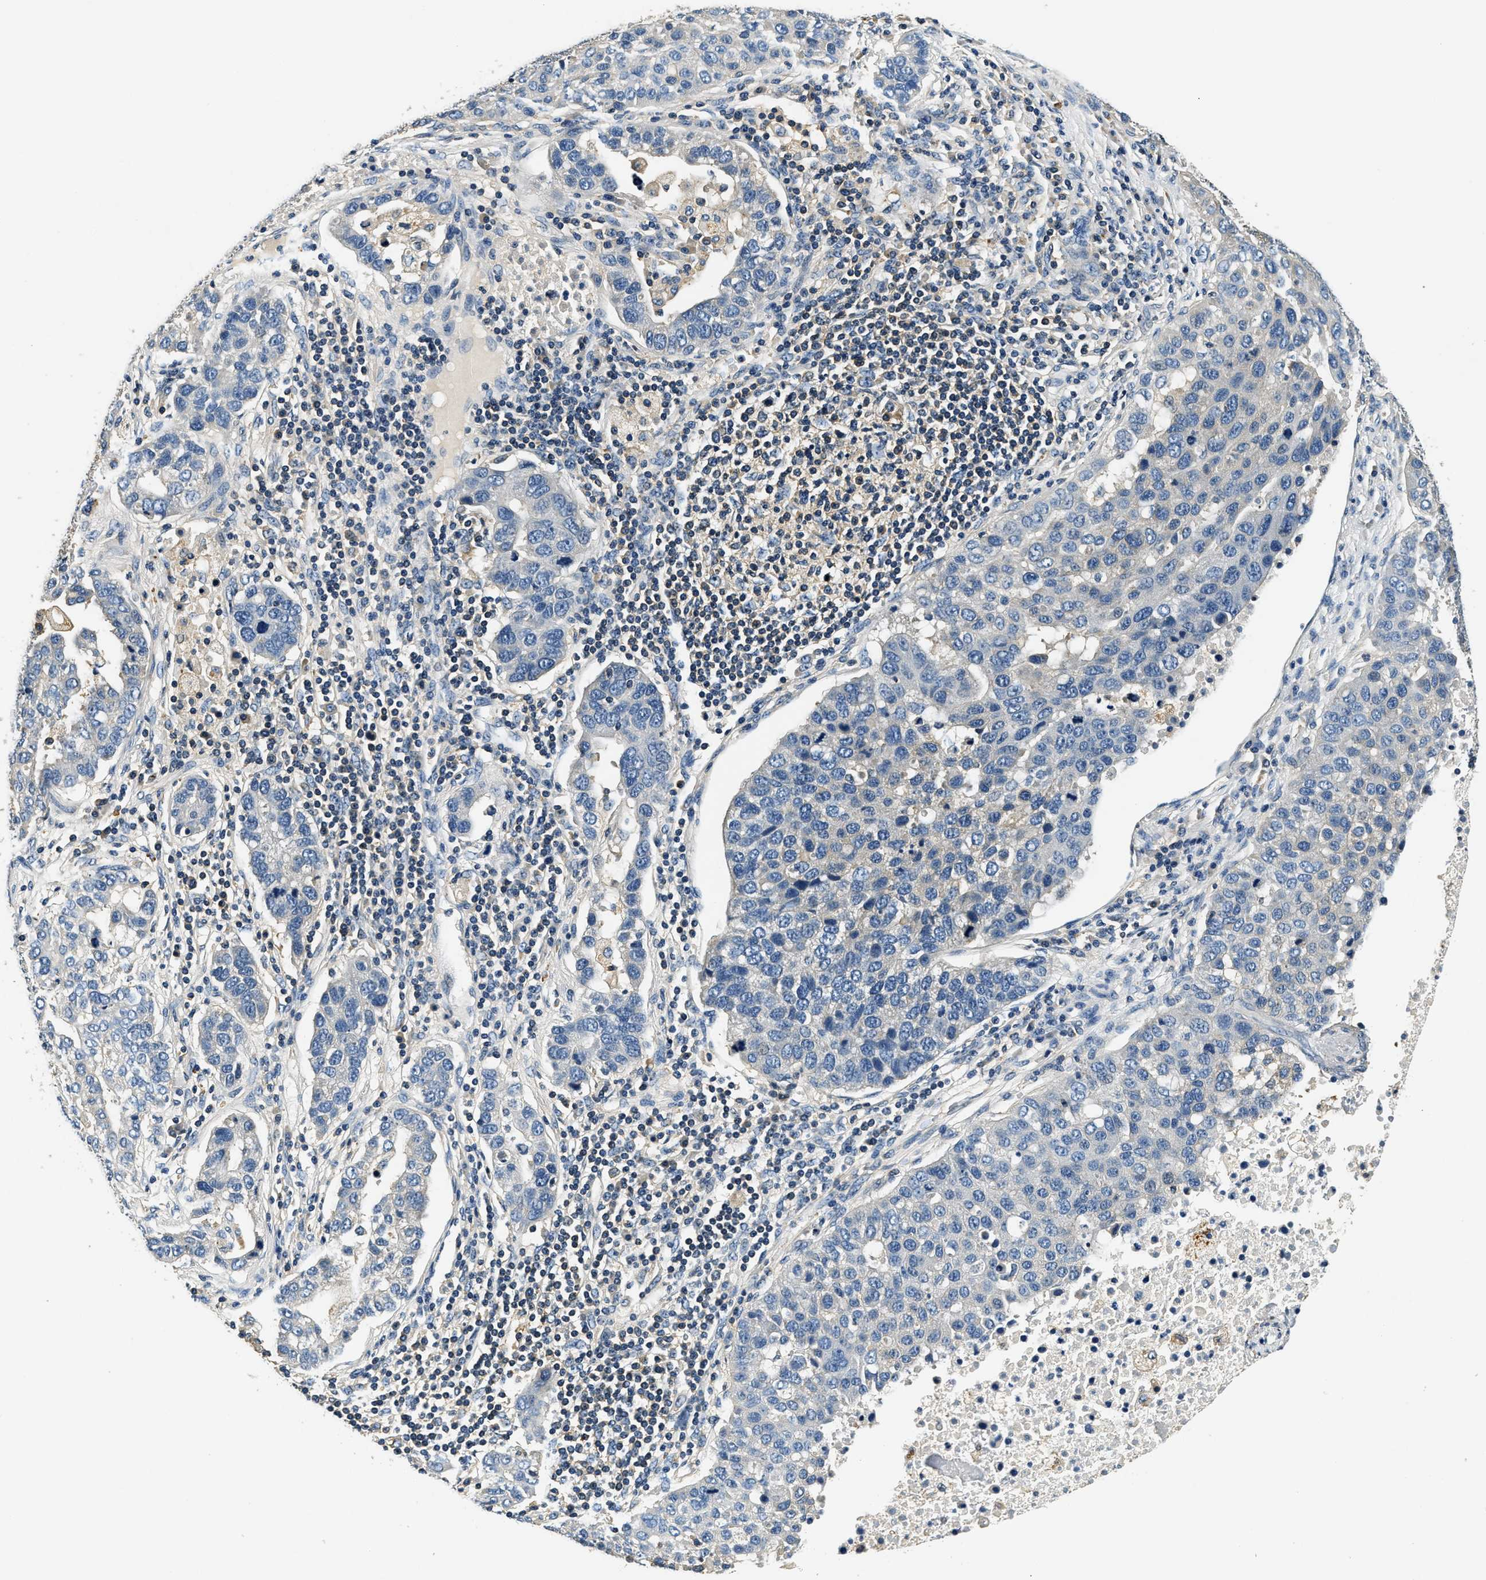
{"staining": {"intensity": "negative", "quantity": "none", "location": "none"}, "tissue": "pancreatic cancer", "cell_type": "Tumor cells", "image_type": "cancer", "snomed": [{"axis": "morphology", "description": "Adenocarcinoma, NOS"}, {"axis": "topography", "description": "Pancreas"}], "caption": "Tumor cells are negative for protein expression in human pancreatic cancer.", "gene": "RESF1", "patient": {"sex": "female", "age": 61}}